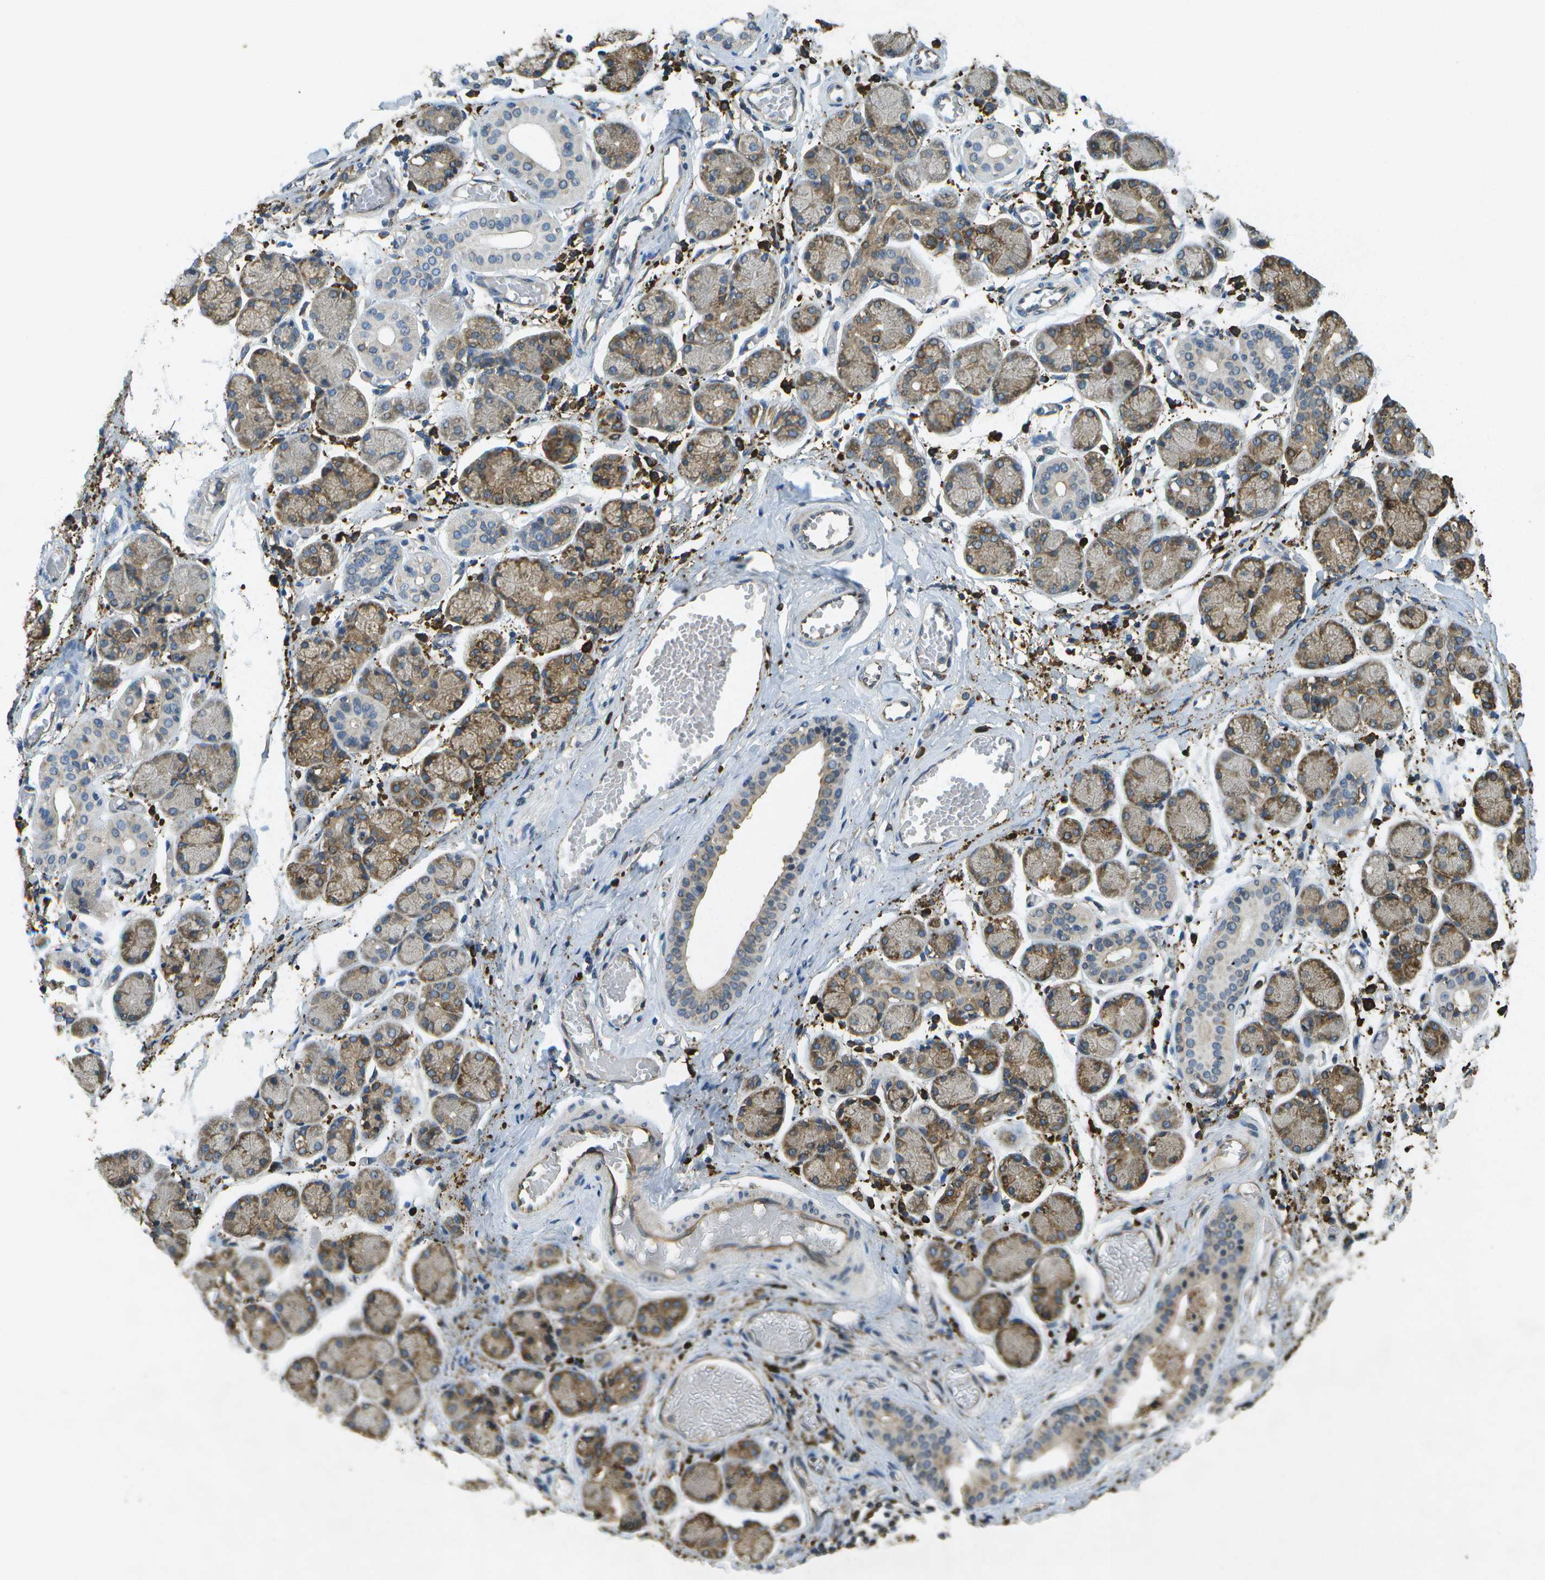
{"staining": {"intensity": "moderate", "quantity": "25%-75%", "location": "cytoplasmic/membranous"}, "tissue": "salivary gland", "cell_type": "Glandular cells", "image_type": "normal", "snomed": [{"axis": "morphology", "description": "Normal tissue, NOS"}, {"axis": "topography", "description": "Salivary gland"}], "caption": "Salivary gland stained with IHC displays moderate cytoplasmic/membranous staining in approximately 25%-75% of glandular cells.", "gene": "PDIA4", "patient": {"sex": "female", "age": 24}}